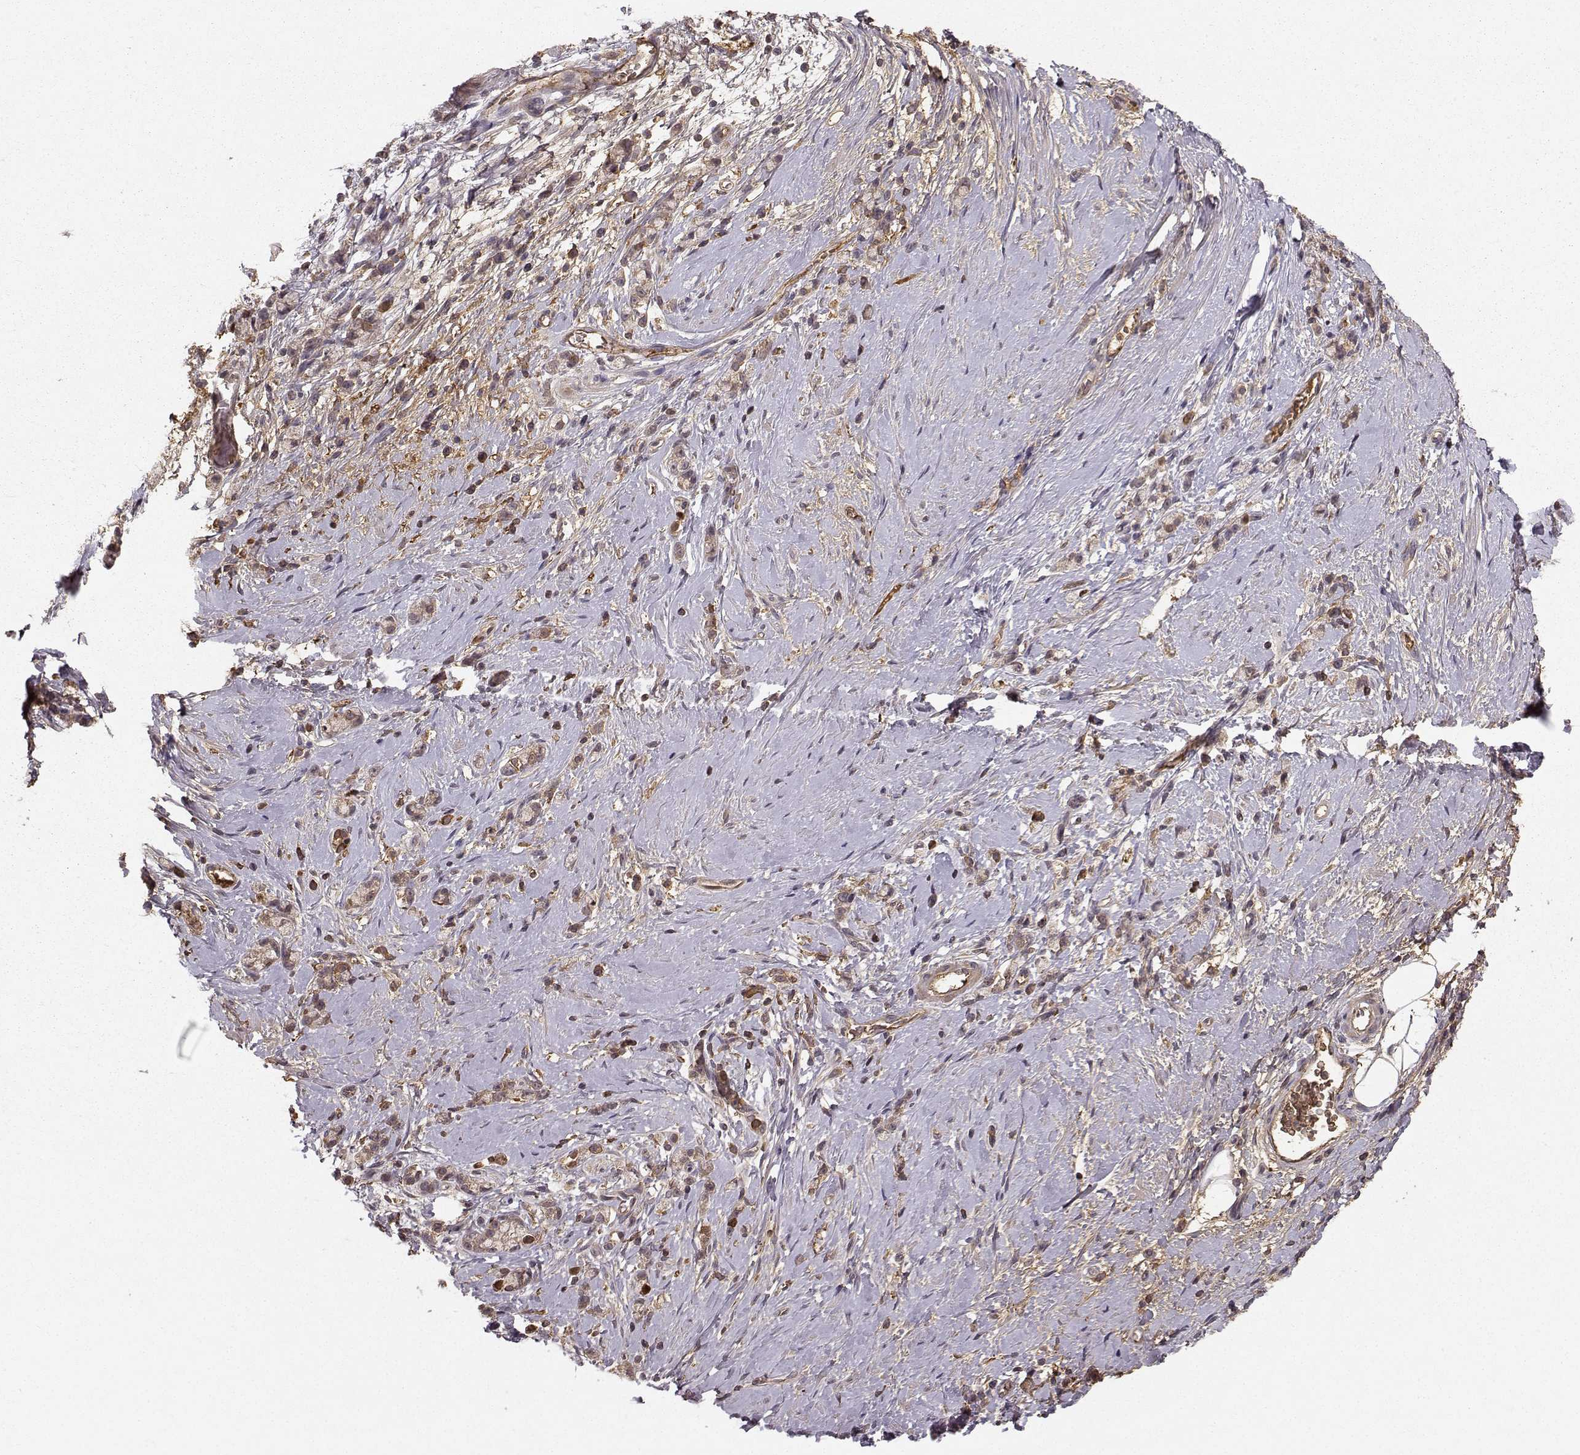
{"staining": {"intensity": "weak", "quantity": "<25%", "location": "cytoplasmic/membranous"}, "tissue": "stomach cancer", "cell_type": "Tumor cells", "image_type": "cancer", "snomed": [{"axis": "morphology", "description": "Adenocarcinoma, NOS"}, {"axis": "topography", "description": "Stomach"}], "caption": "IHC micrograph of human adenocarcinoma (stomach) stained for a protein (brown), which shows no staining in tumor cells.", "gene": "WNT6", "patient": {"sex": "male", "age": 58}}